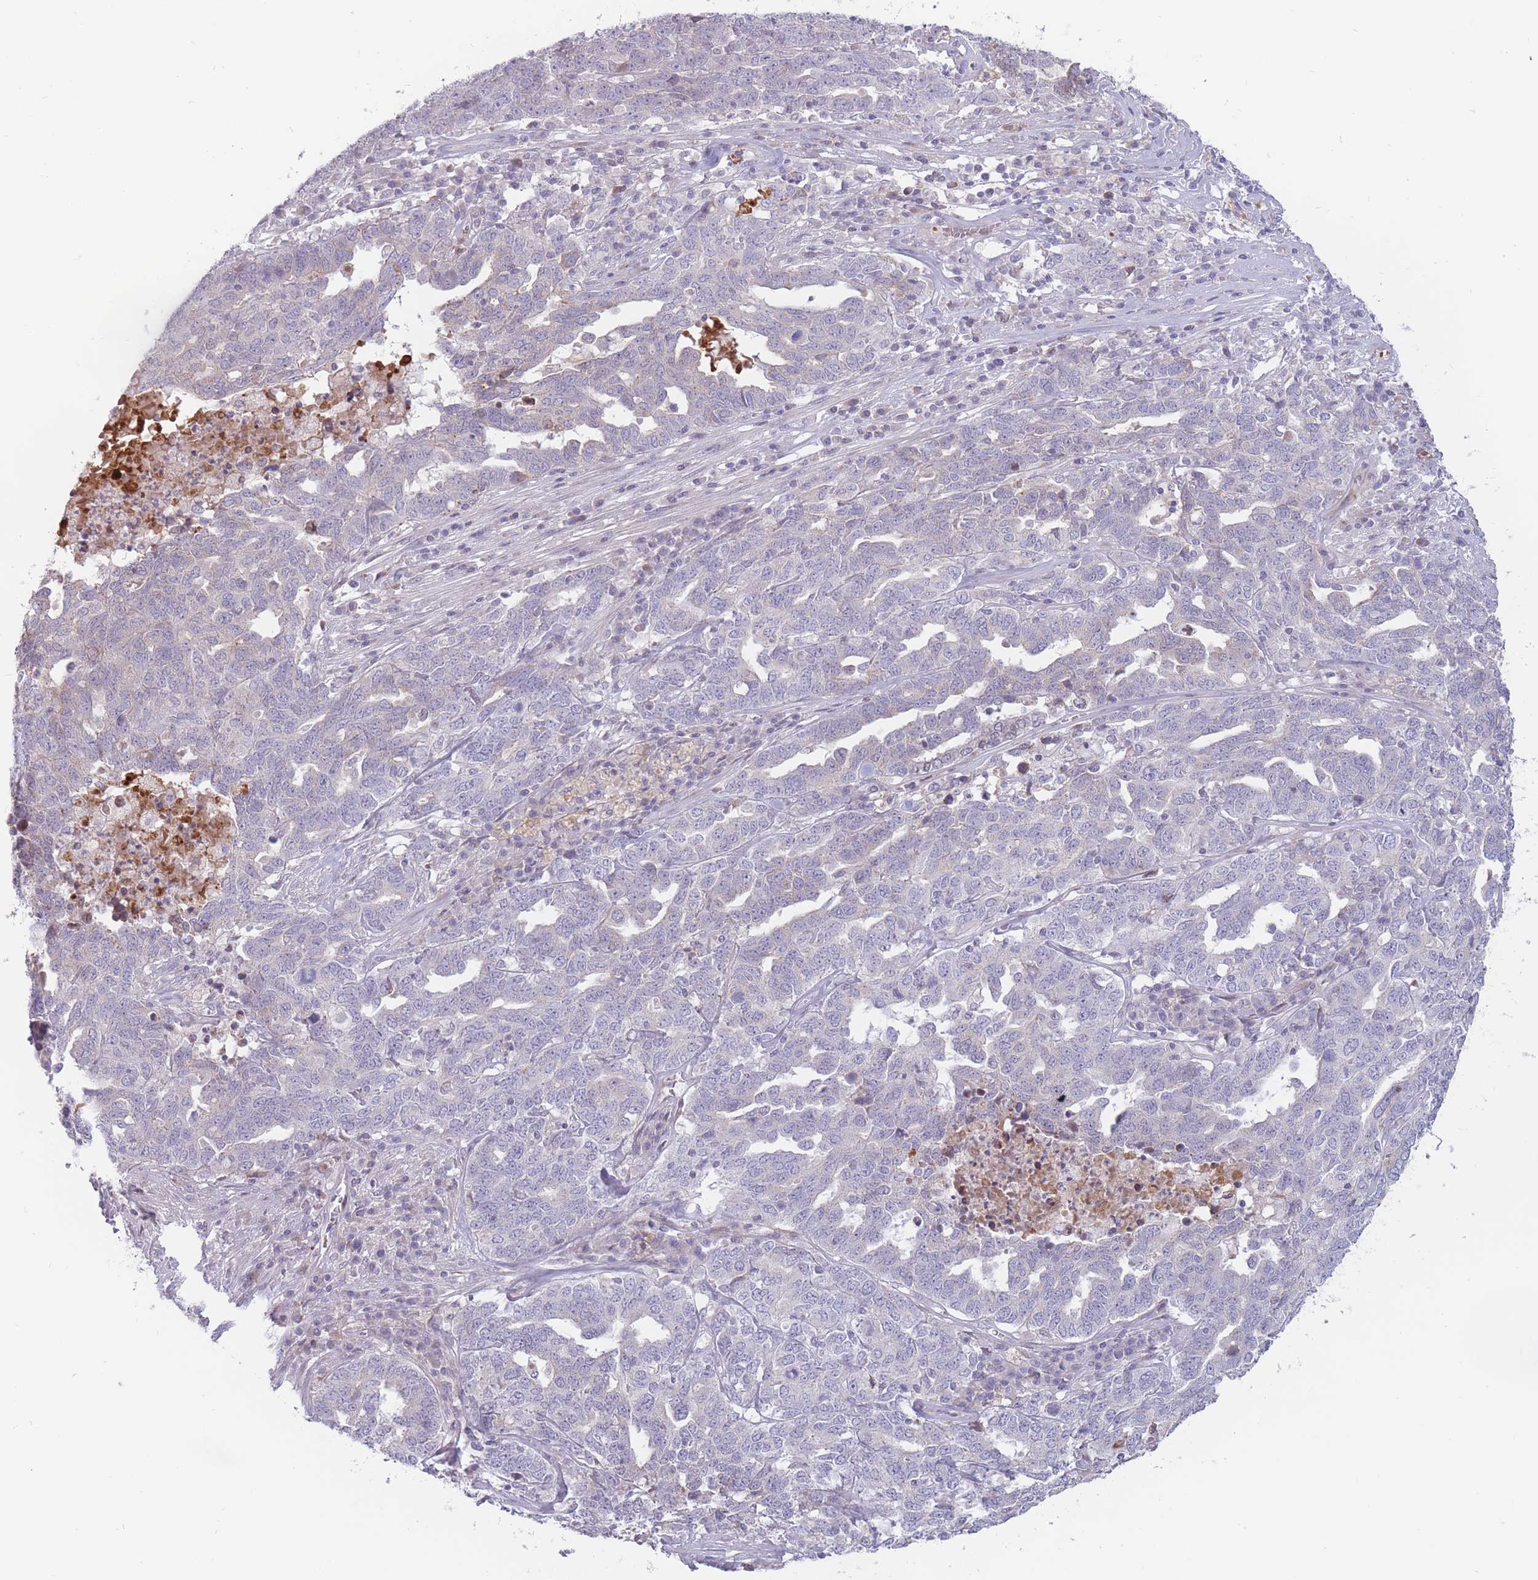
{"staining": {"intensity": "negative", "quantity": "none", "location": "none"}, "tissue": "ovarian cancer", "cell_type": "Tumor cells", "image_type": "cancer", "snomed": [{"axis": "morphology", "description": "Carcinoma, endometroid"}, {"axis": "topography", "description": "Ovary"}], "caption": "Micrograph shows no protein positivity in tumor cells of ovarian cancer tissue.", "gene": "PTGDR", "patient": {"sex": "female", "age": 62}}